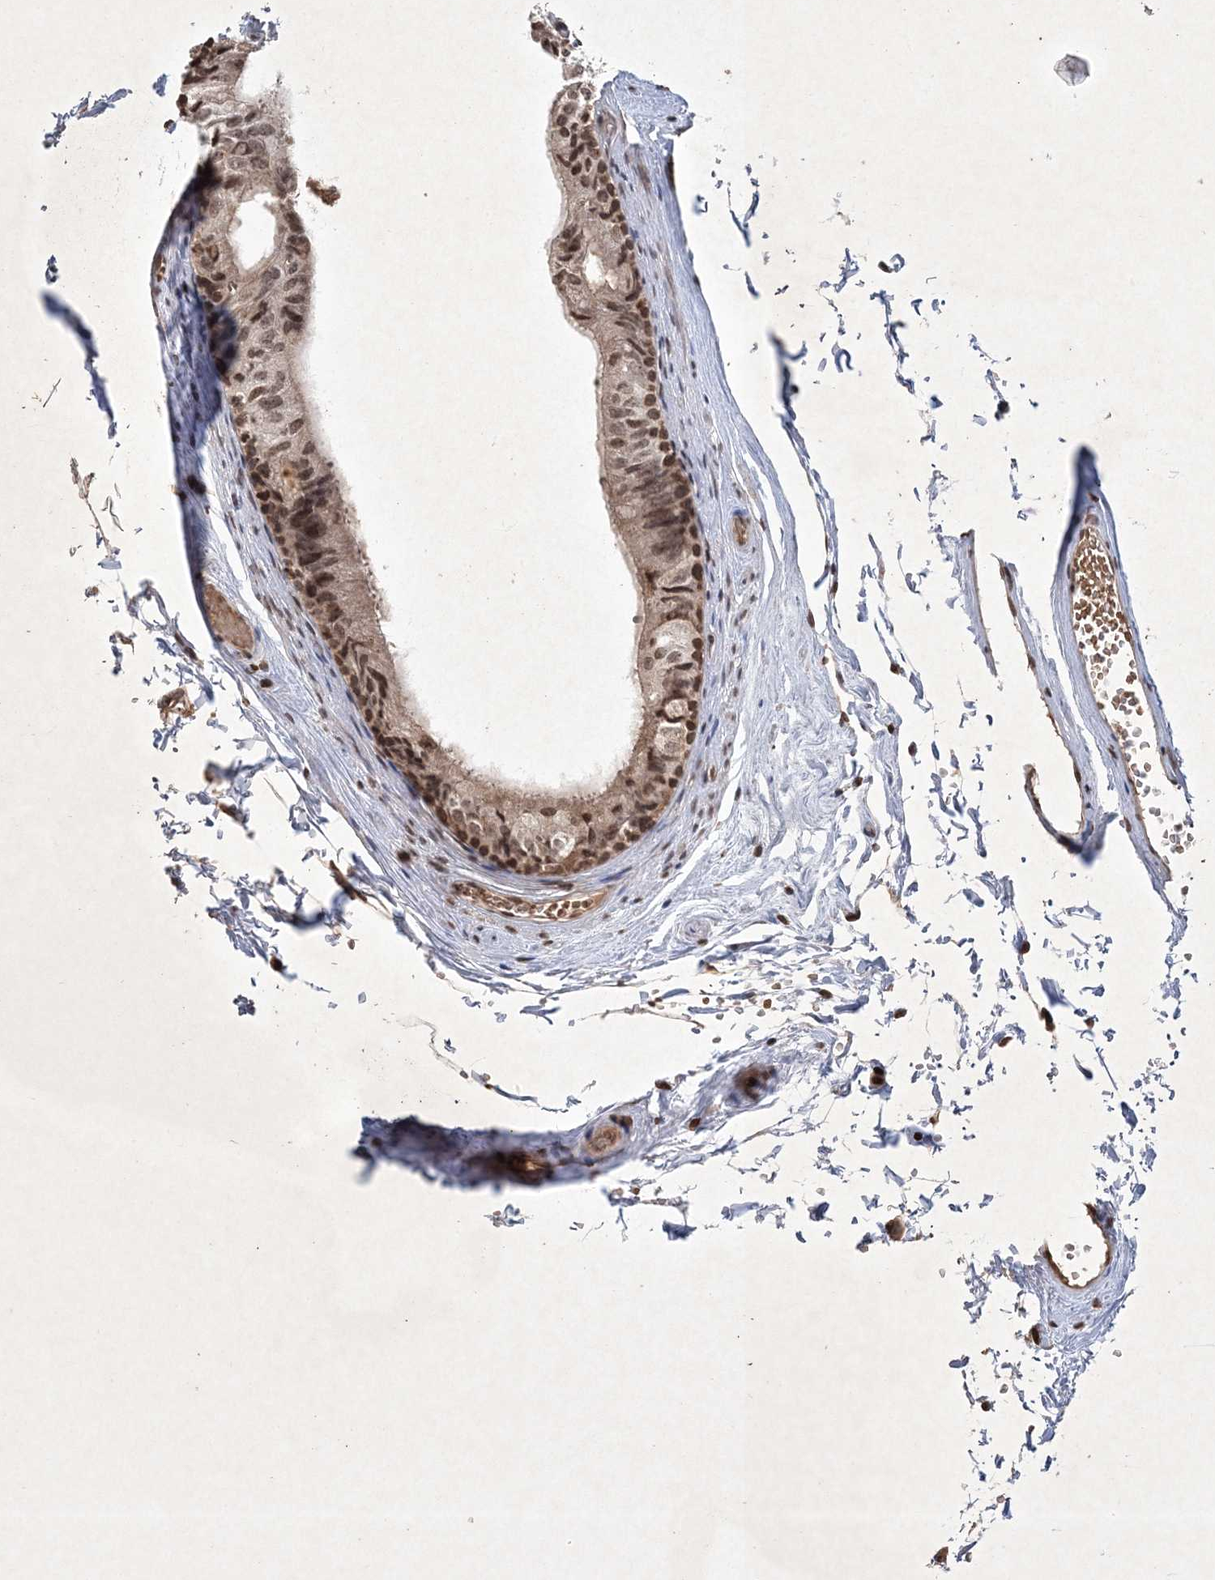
{"staining": {"intensity": "moderate", "quantity": ">75%", "location": "nuclear"}, "tissue": "epididymis", "cell_type": "Glandular cells", "image_type": "normal", "snomed": [{"axis": "morphology", "description": "Normal tissue, NOS"}, {"axis": "topography", "description": "Epididymis"}], "caption": "This image exhibits benign epididymis stained with immunohistochemistry (IHC) to label a protein in brown. The nuclear of glandular cells show moderate positivity for the protein. Nuclei are counter-stained blue.", "gene": "NEDD9", "patient": {"sex": "male", "age": 79}}